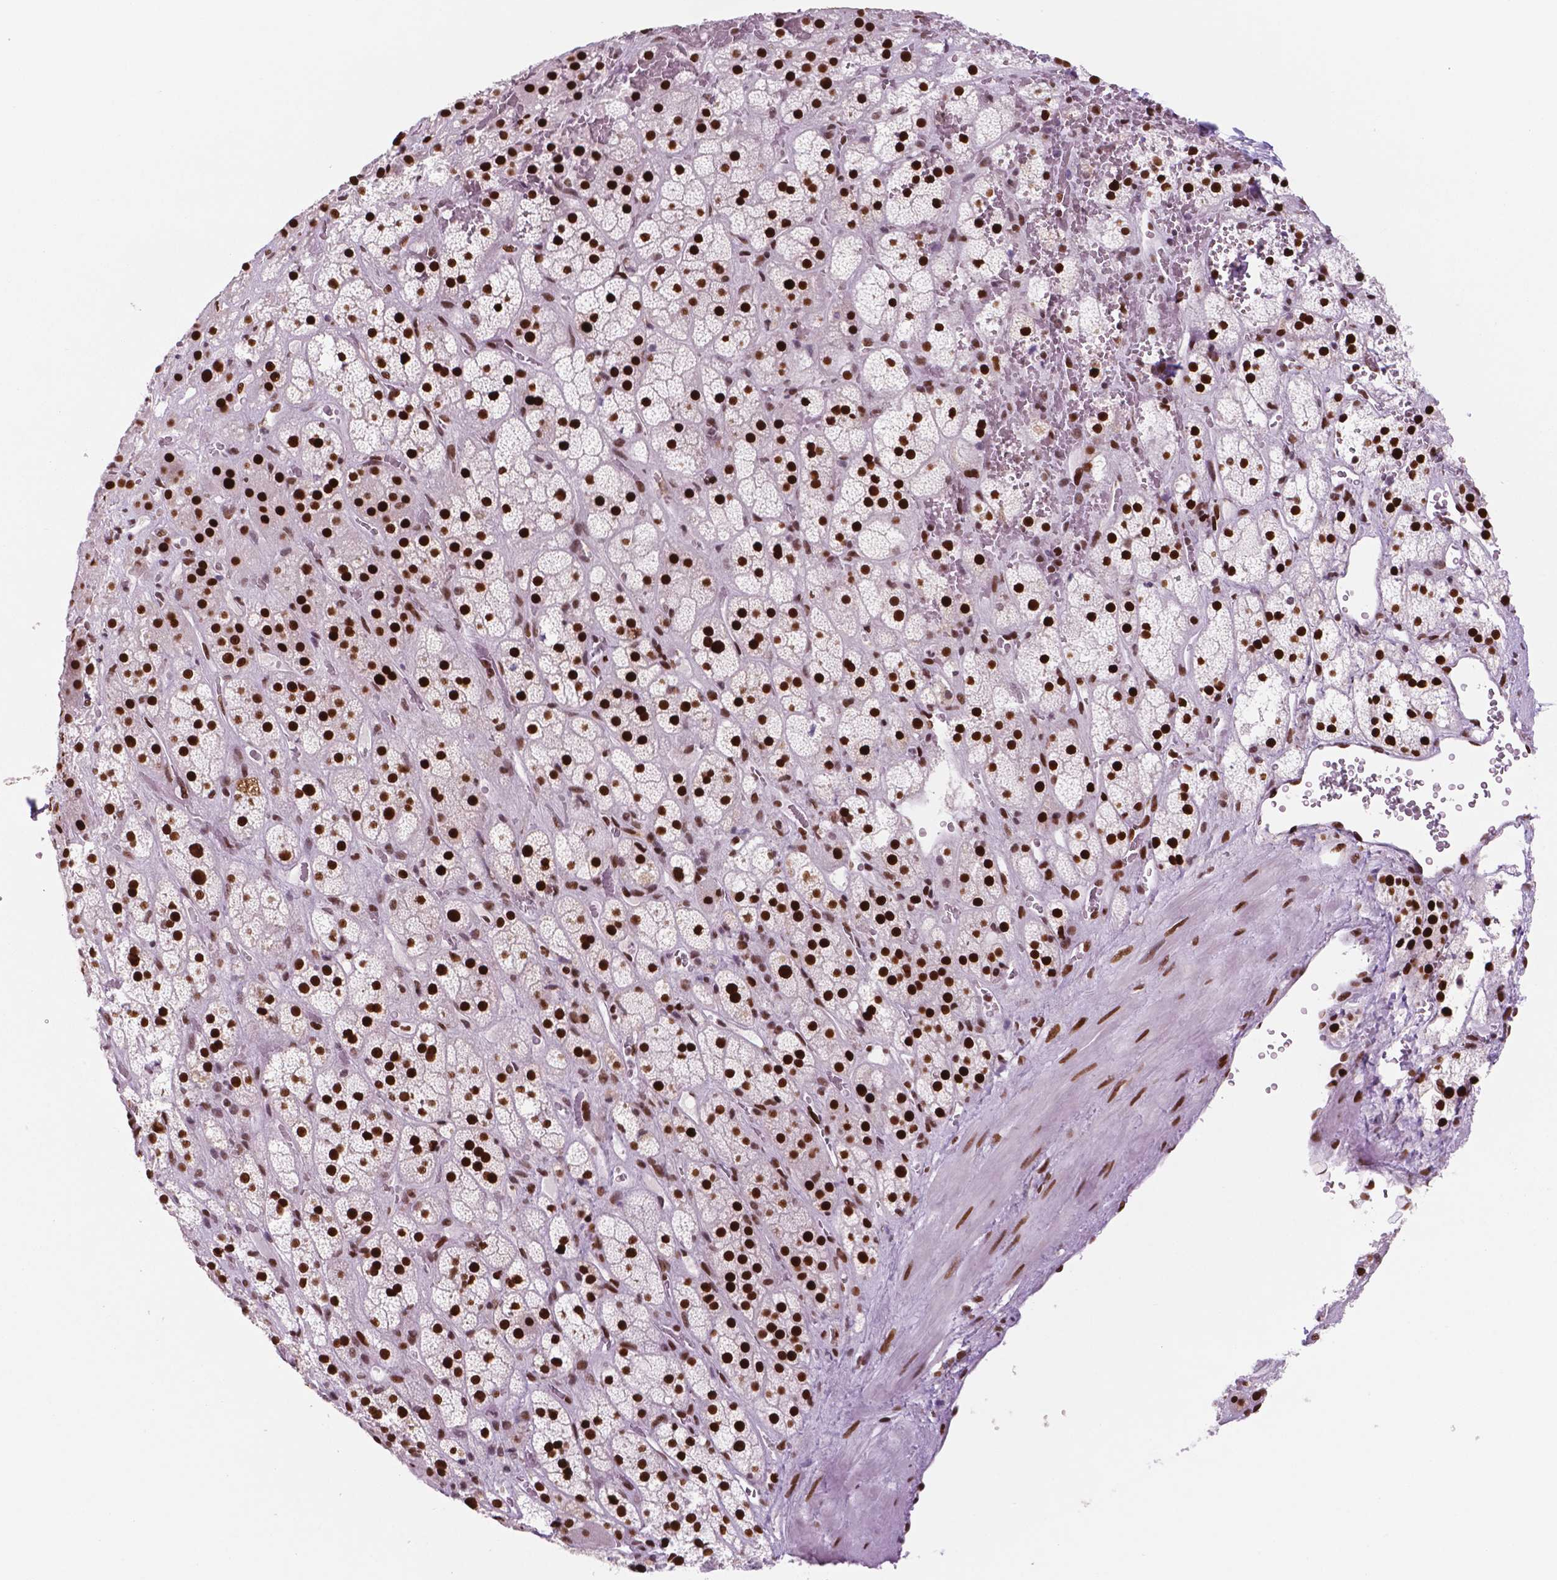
{"staining": {"intensity": "strong", "quantity": ">75%", "location": "nuclear"}, "tissue": "adrenal gland", "cell_type": "Glandular cells", "image_type": "normal", "snomed": [{"axis": "morphology", "description": "Normal tissue, NOS"}, {"axis": "topography", "description": "Adrenal gland"}], "caption": "Immunohistochemical staining of benign human adrenal gland displays >75% levels of strong nuclear protein positivity in about >75% of glandular cells.", "gene": "MSH6", "patient": {"sex": "male", "age": 57}}